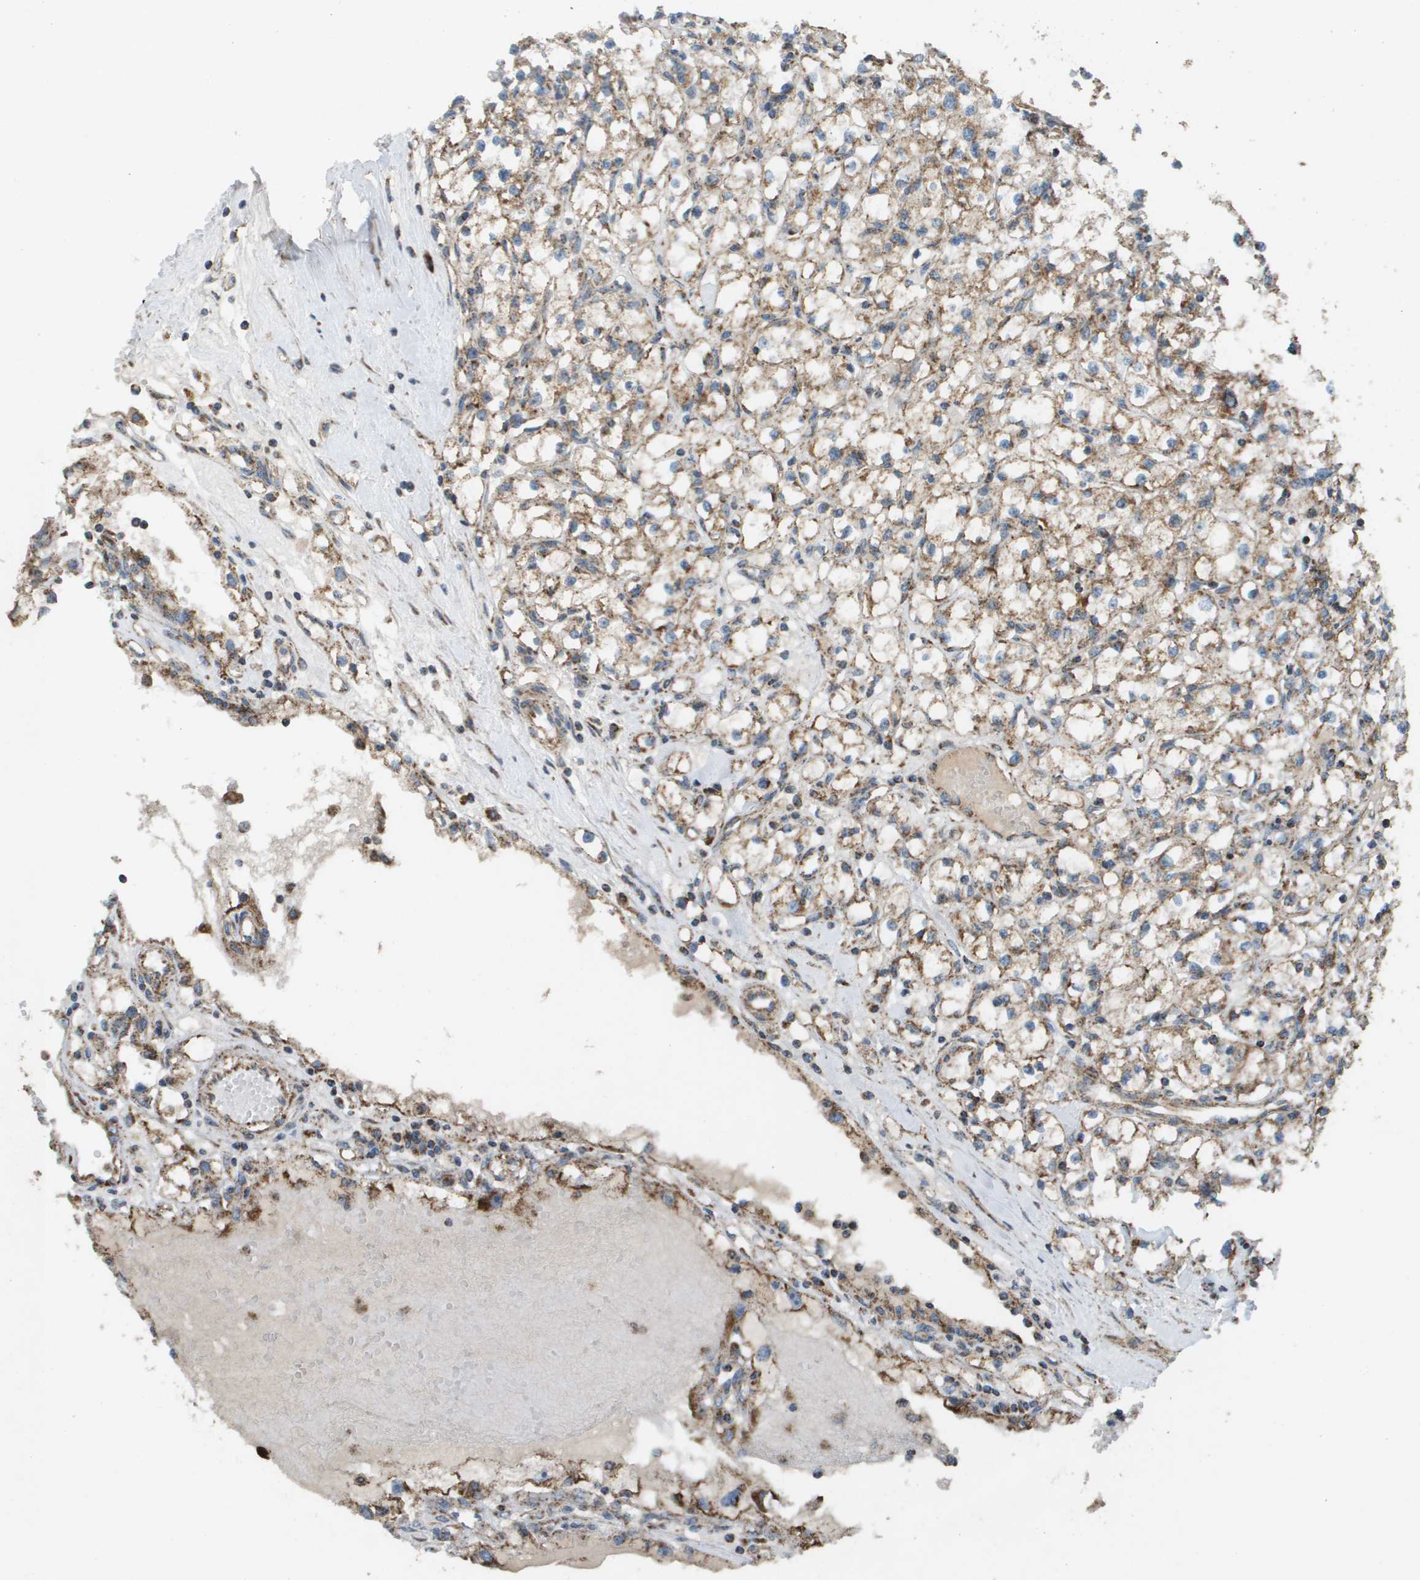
{"staining": {"intensity": "moderate", "quantity": ">75%", "location": "cytoplasmic/membranous"}, "tissue": "renal cancer", "cell_type": "Tumor cells", "image_type": "cancer", "snomed": [{"axis": "morphology", "description": "Adenocarcinoma, NOS"}, {"axis": "topography", "description": "Kidney"}], "caption": "Protein expression analysis of adenocarcinoma (renal) demonstrates moderate cytoplasmic/membranous staining in approximately >75% of tumor cells. Immunohistochemistry (ihc) stains the protein in brown and the nuclei are stained blue.", "gene": "NRK", "patient": {"sex": "male", "age": 56}}